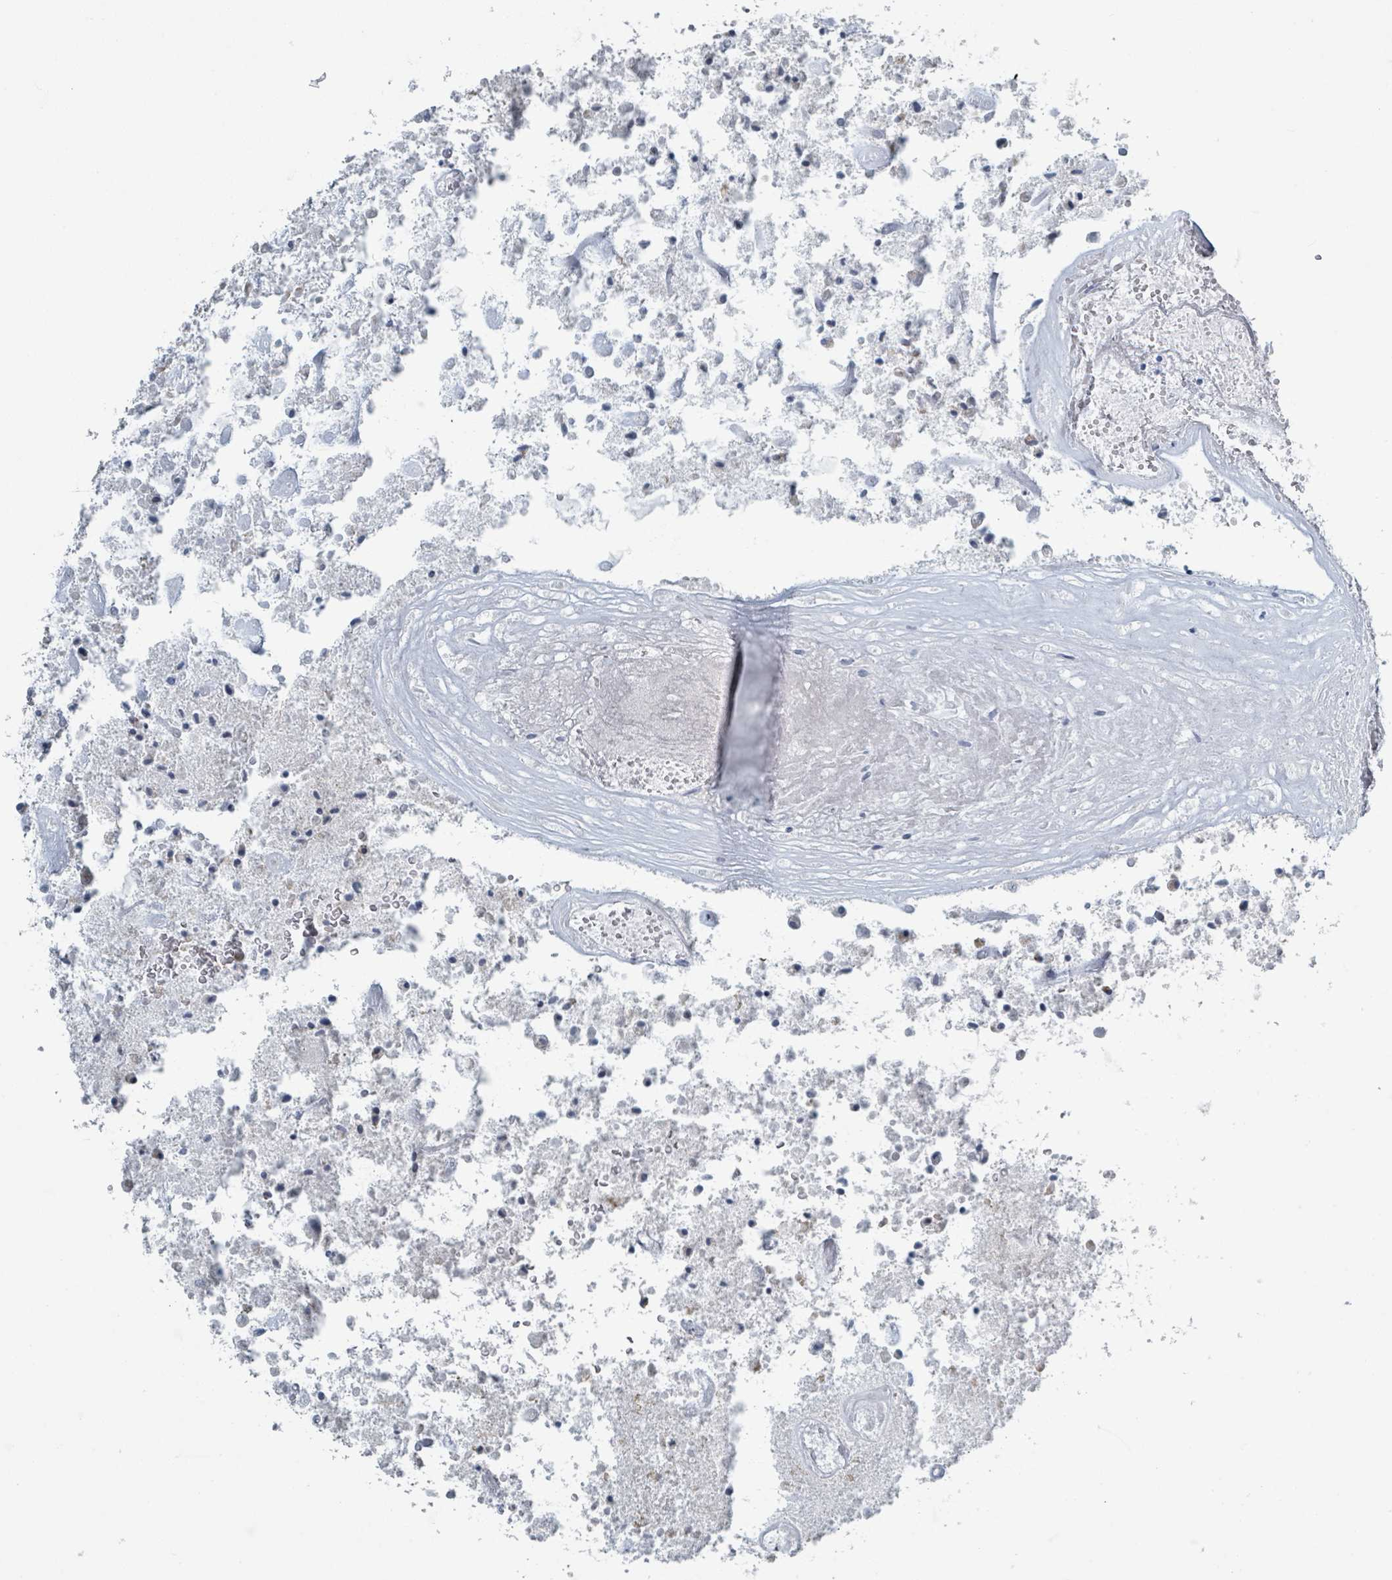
{"staining": {"intensity": "negative", "quantity": "none", "location": "none"}, "tissue": "glioma", "cell_type": "Tumor cells", "image_type": "cancer", "snomed": [{"axis": "morphology", "description": "Glioma, malignant, High grade"}, {"axis": "topography", "description": "Brain"}], "caption": "Tumor cells are negative for protein expression in human malignant high-grade glioma.", "gene": "HEATR5A", "patient": {"sex": "male", "age": 47}}